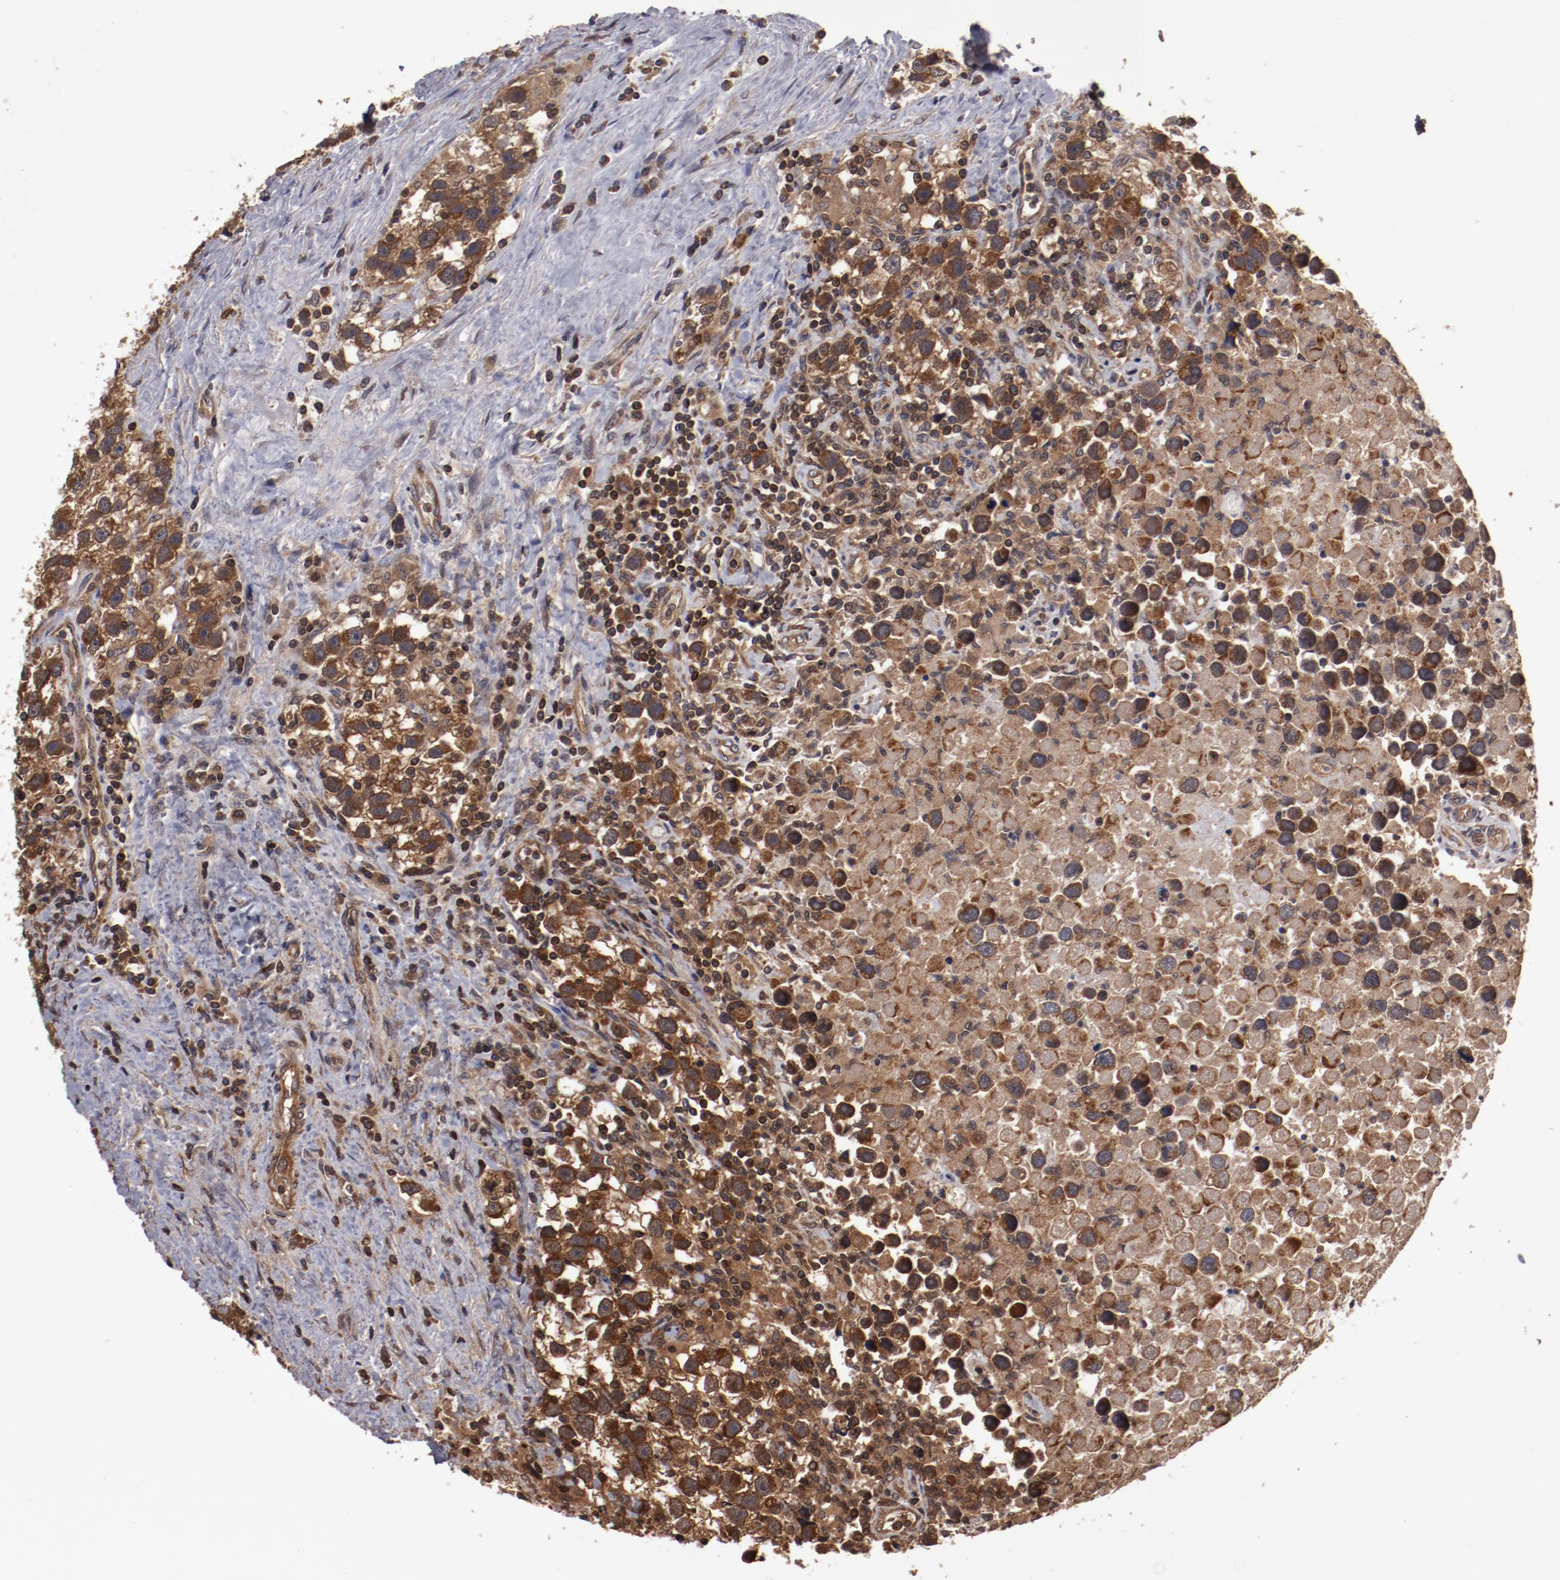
{"staining": {"intensity": "strong", "quantity": ">75%", "location": "cytoplasmic/membranous"}, "tissue": "testis cancer", "cell_type": "Tumor cells", "image_type": "cancer", "snomed": [{"axis": "morphology", "description": "Seminoma, NOS"}, {"axis": "topography", "description": "Testis"}], "caption": "Immunohistochemistry of testis seminoma exhibits high levels of strong cytoplasmic/membranous positivity in about >75% of tumor cells.", "gene": "RPS6KA6", "patient": {"sex": "male", "age": 43}}